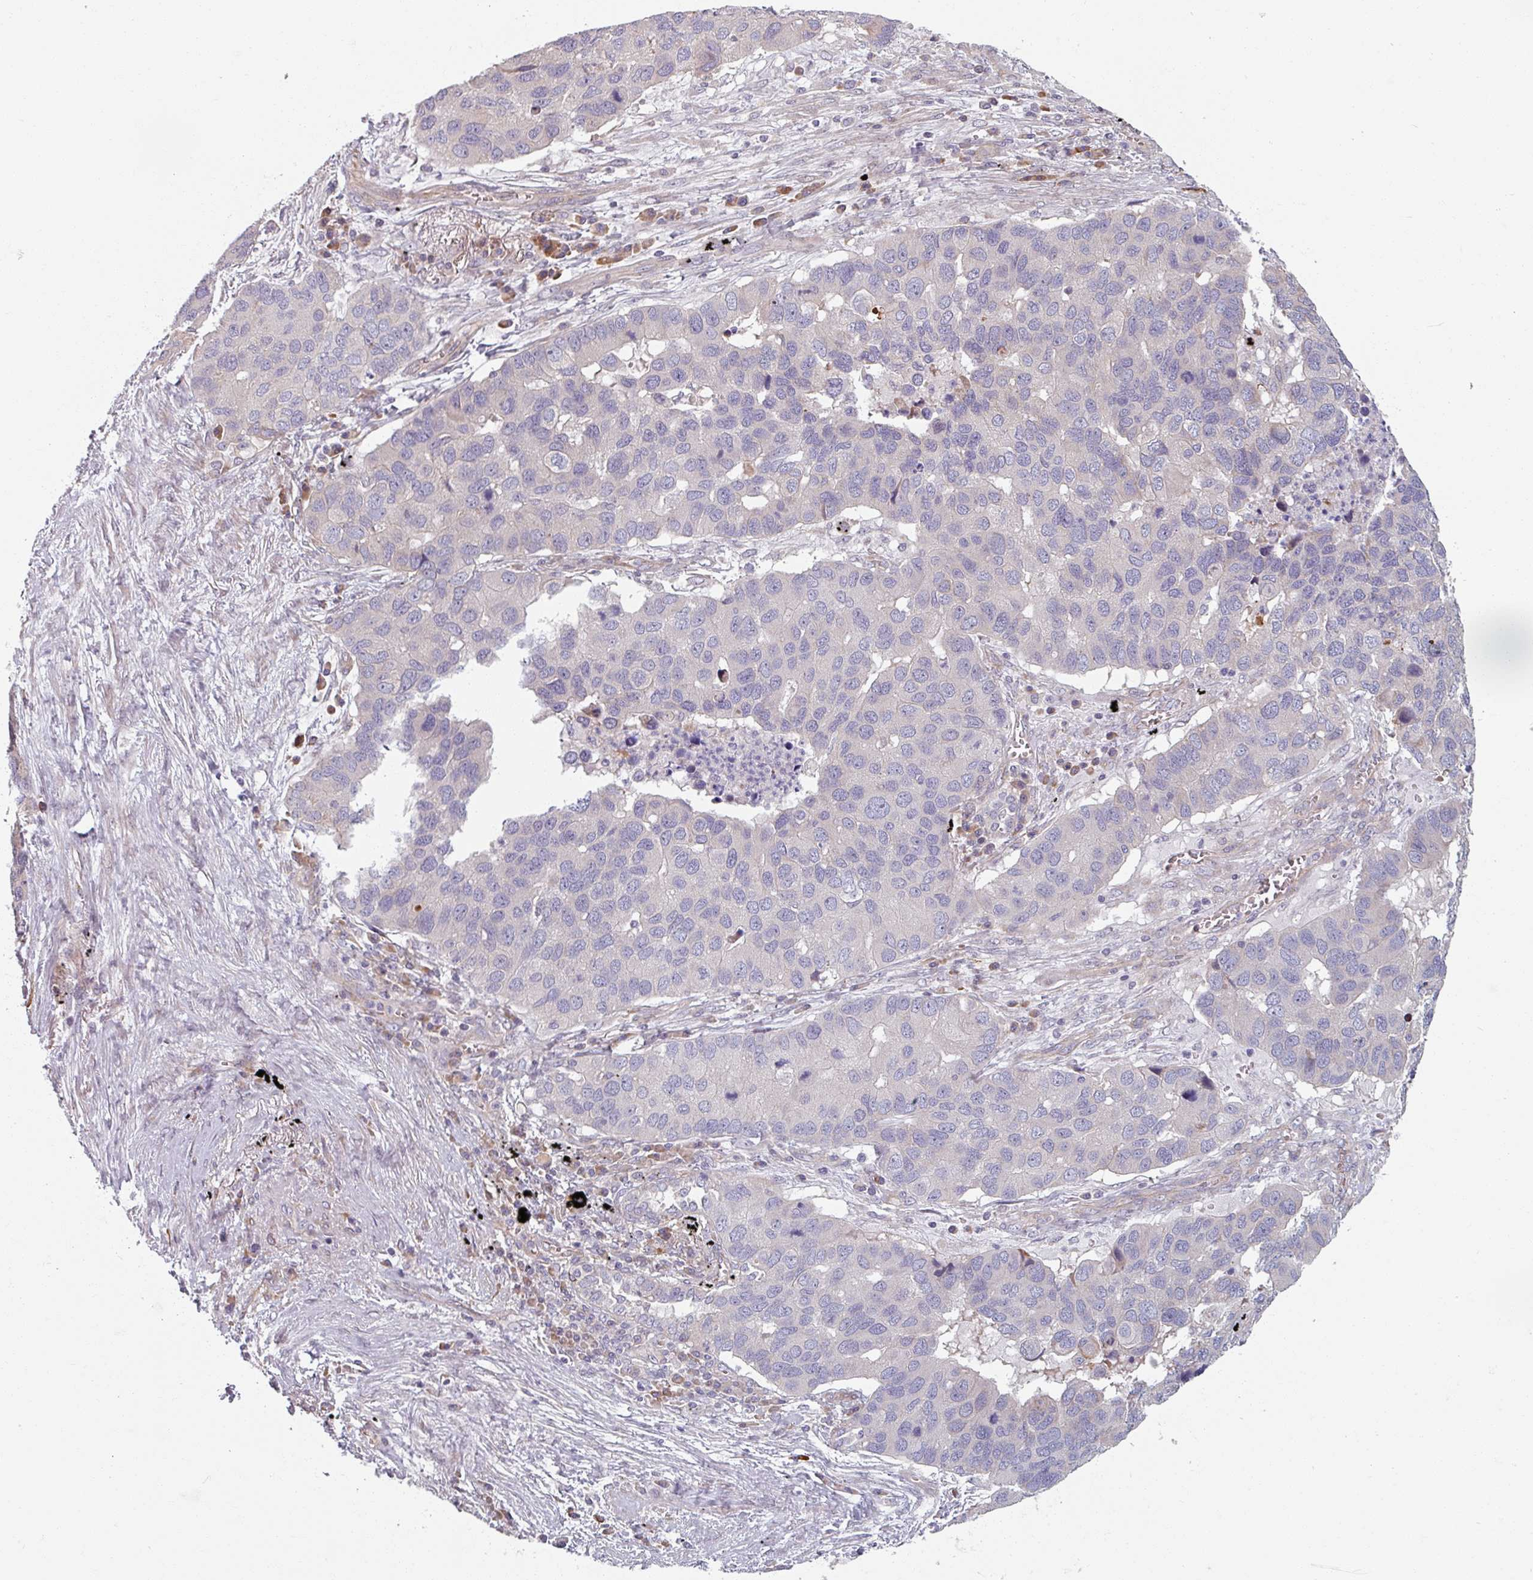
{"staining": {"intensity": "negative", "quantity": "none", "location": "none"}, "tissue": "lung cancer", "cell_type": "Tumor cells", "image_type": "cancer", "snomed": [{"axis": "morphology", "description": "Aneuploidy"}, {"axis": "morphology", "description": "Adenocarcinoma, NOS"}, {"axis": "topography", "description": "Lymph node"}, {"axis": "topography", "description": "Lung"}], "caption": "This is a photomicrograph of IHC staining of adenocarcinoma (lung), which shows no positivity in tumor cells.", "gene": "C4BPB", "patient": {"sex": "female", "age": 74}}